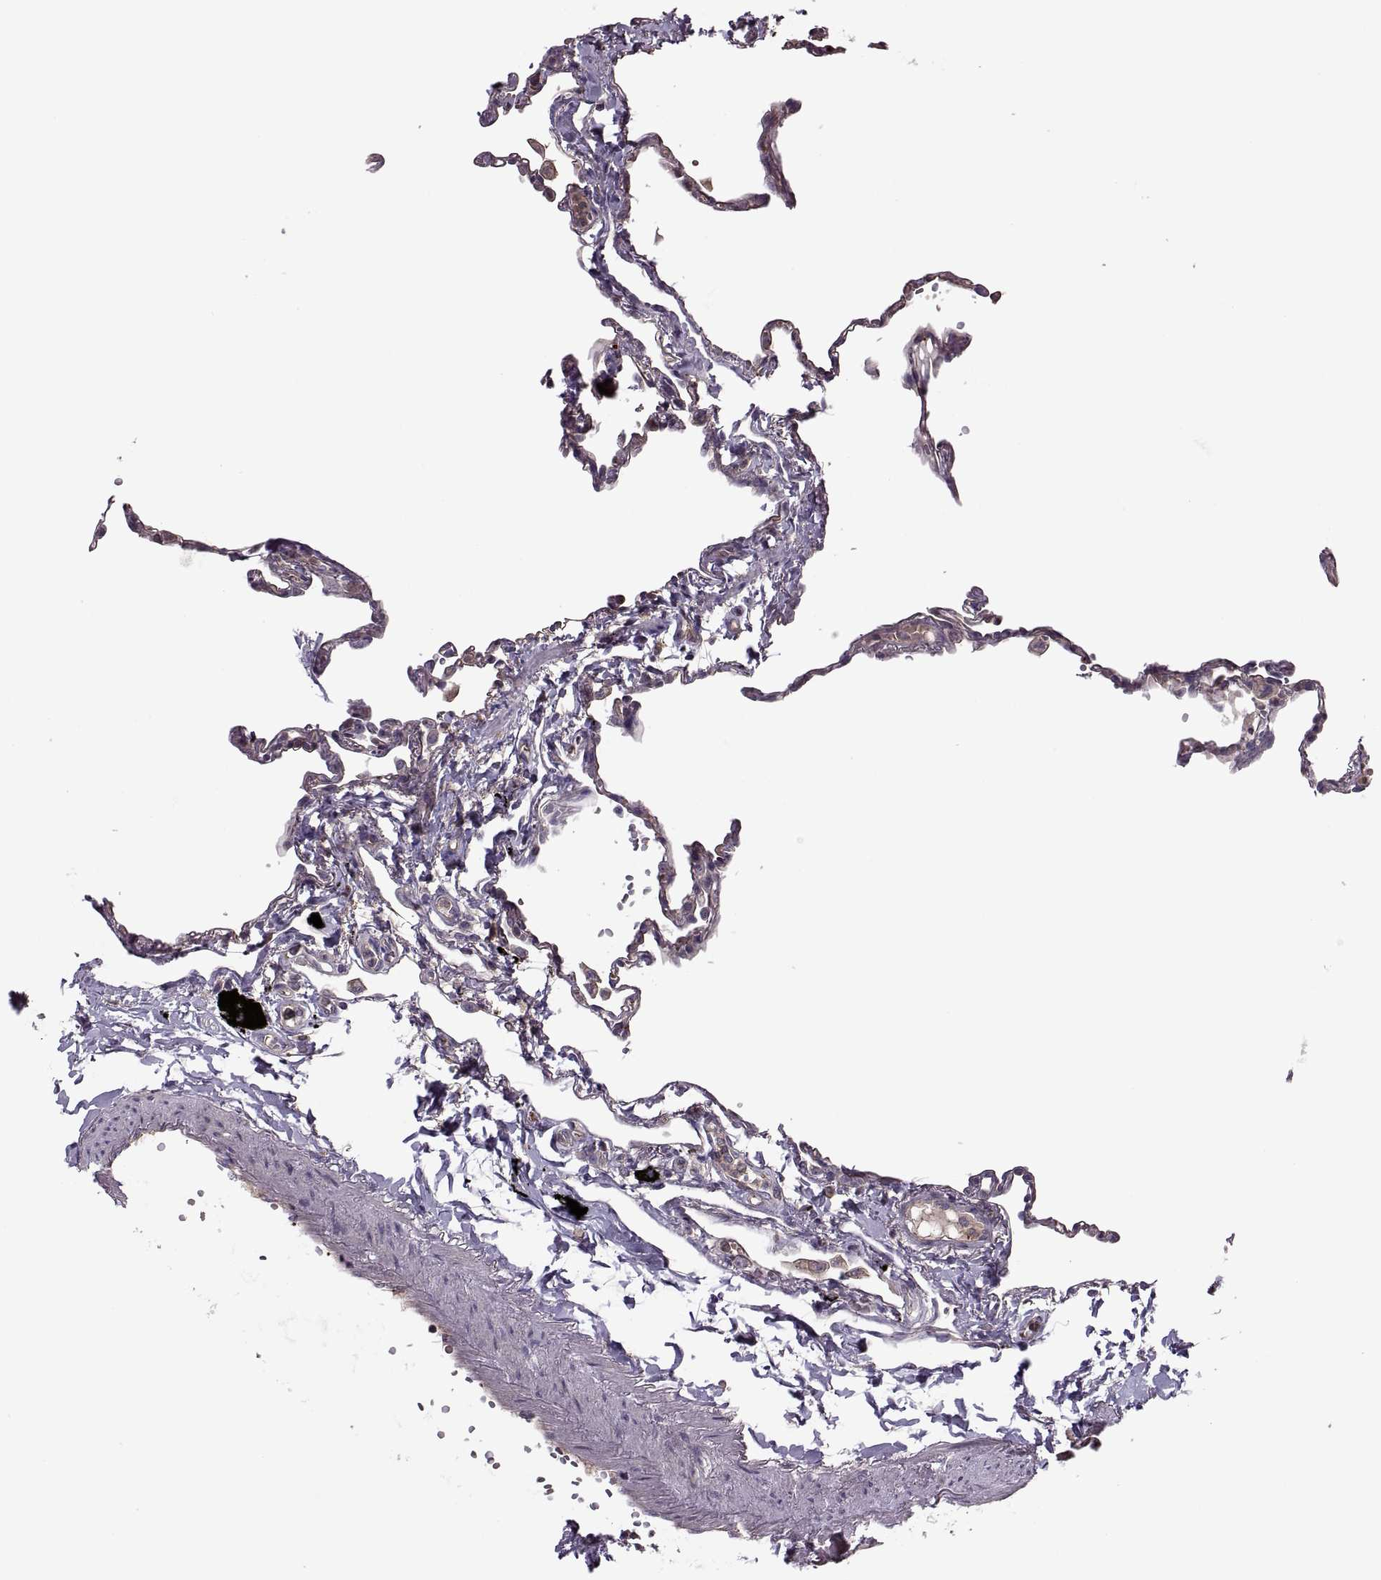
{"staining": {"intensity": "negative", "quantity": "none", "location": "none"}, "tissue": "lung", "cell_type": "Alveolar cells", "image_type": "normal", "snomed": [{"axis": "morphology", "description": "Normal tissue, NOS"}, {"axis": "topography", "description": "Lung"}], "caption": "Immunohistochemistry (IHC) histopathology image of normal lung: human lung stained with DAB displays no significant protein staining in alveolar cells.", "gene": "SLC2A14", "patient": {"sex": "male", "age": 78}}